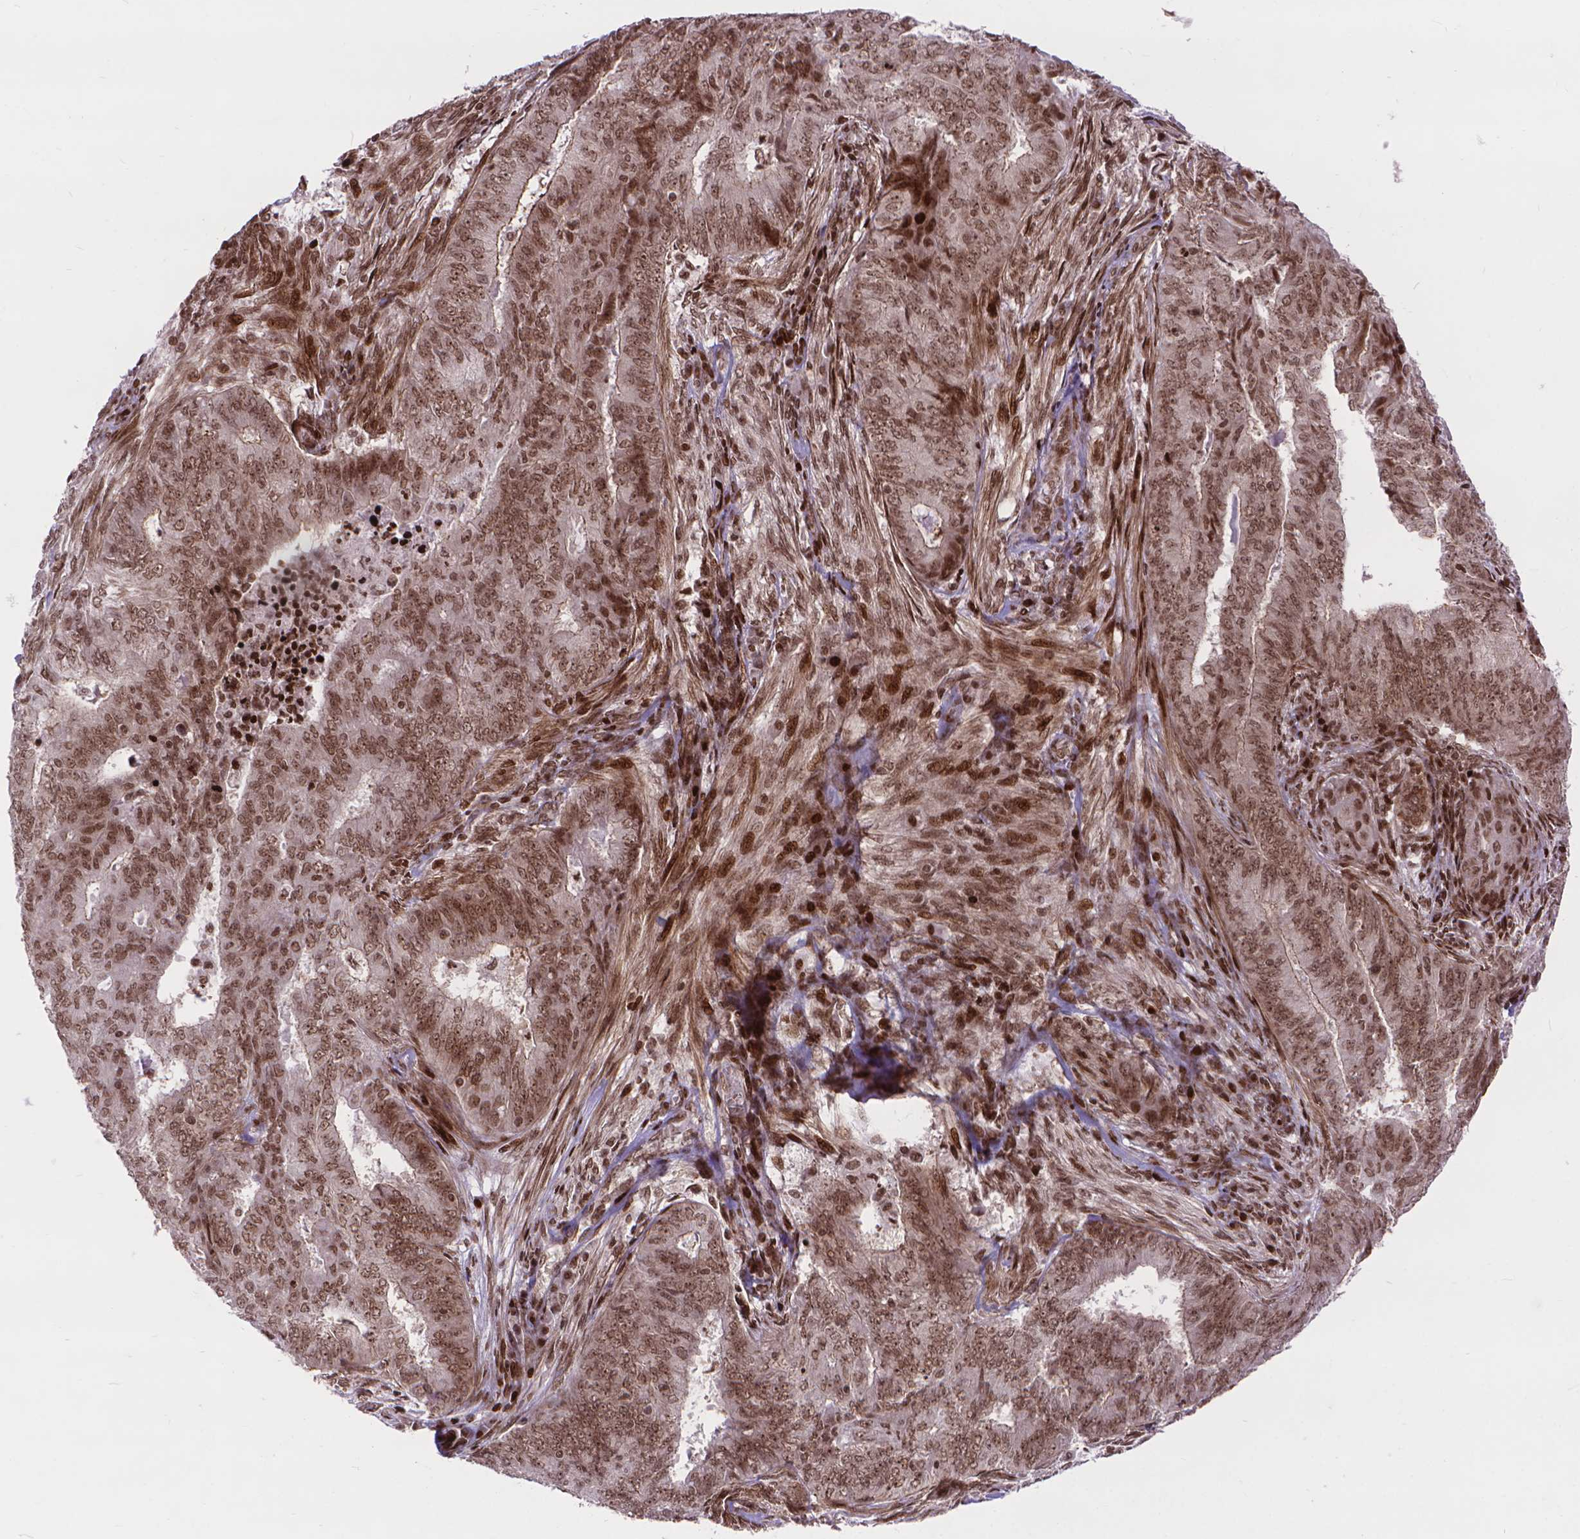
{"staining": {"intensity": "moderate", "quantity": ">75%", "location": "nuclear"}, "tissue": "endometrial cancer", "cell_type": "Tumor cells", "image_type": "cancer", "snomed": [{"axis": "morphology", "description": "Adenocarcinoma, NOS"}, {"axis": "topography", "description": "Endometrium"}], "caption": "A high-resolution image shows immunohistochemistry staining of endometrial adenocarcinoma, which shows moderate nuclear staining in approximately >75% of tumor cells. (DAB (3,3'-diaminobenzidine) IHC with brightfield microscopy, high magnification).", "gene": "AMER1", "patient": {"sex": "female", "age": 62}}